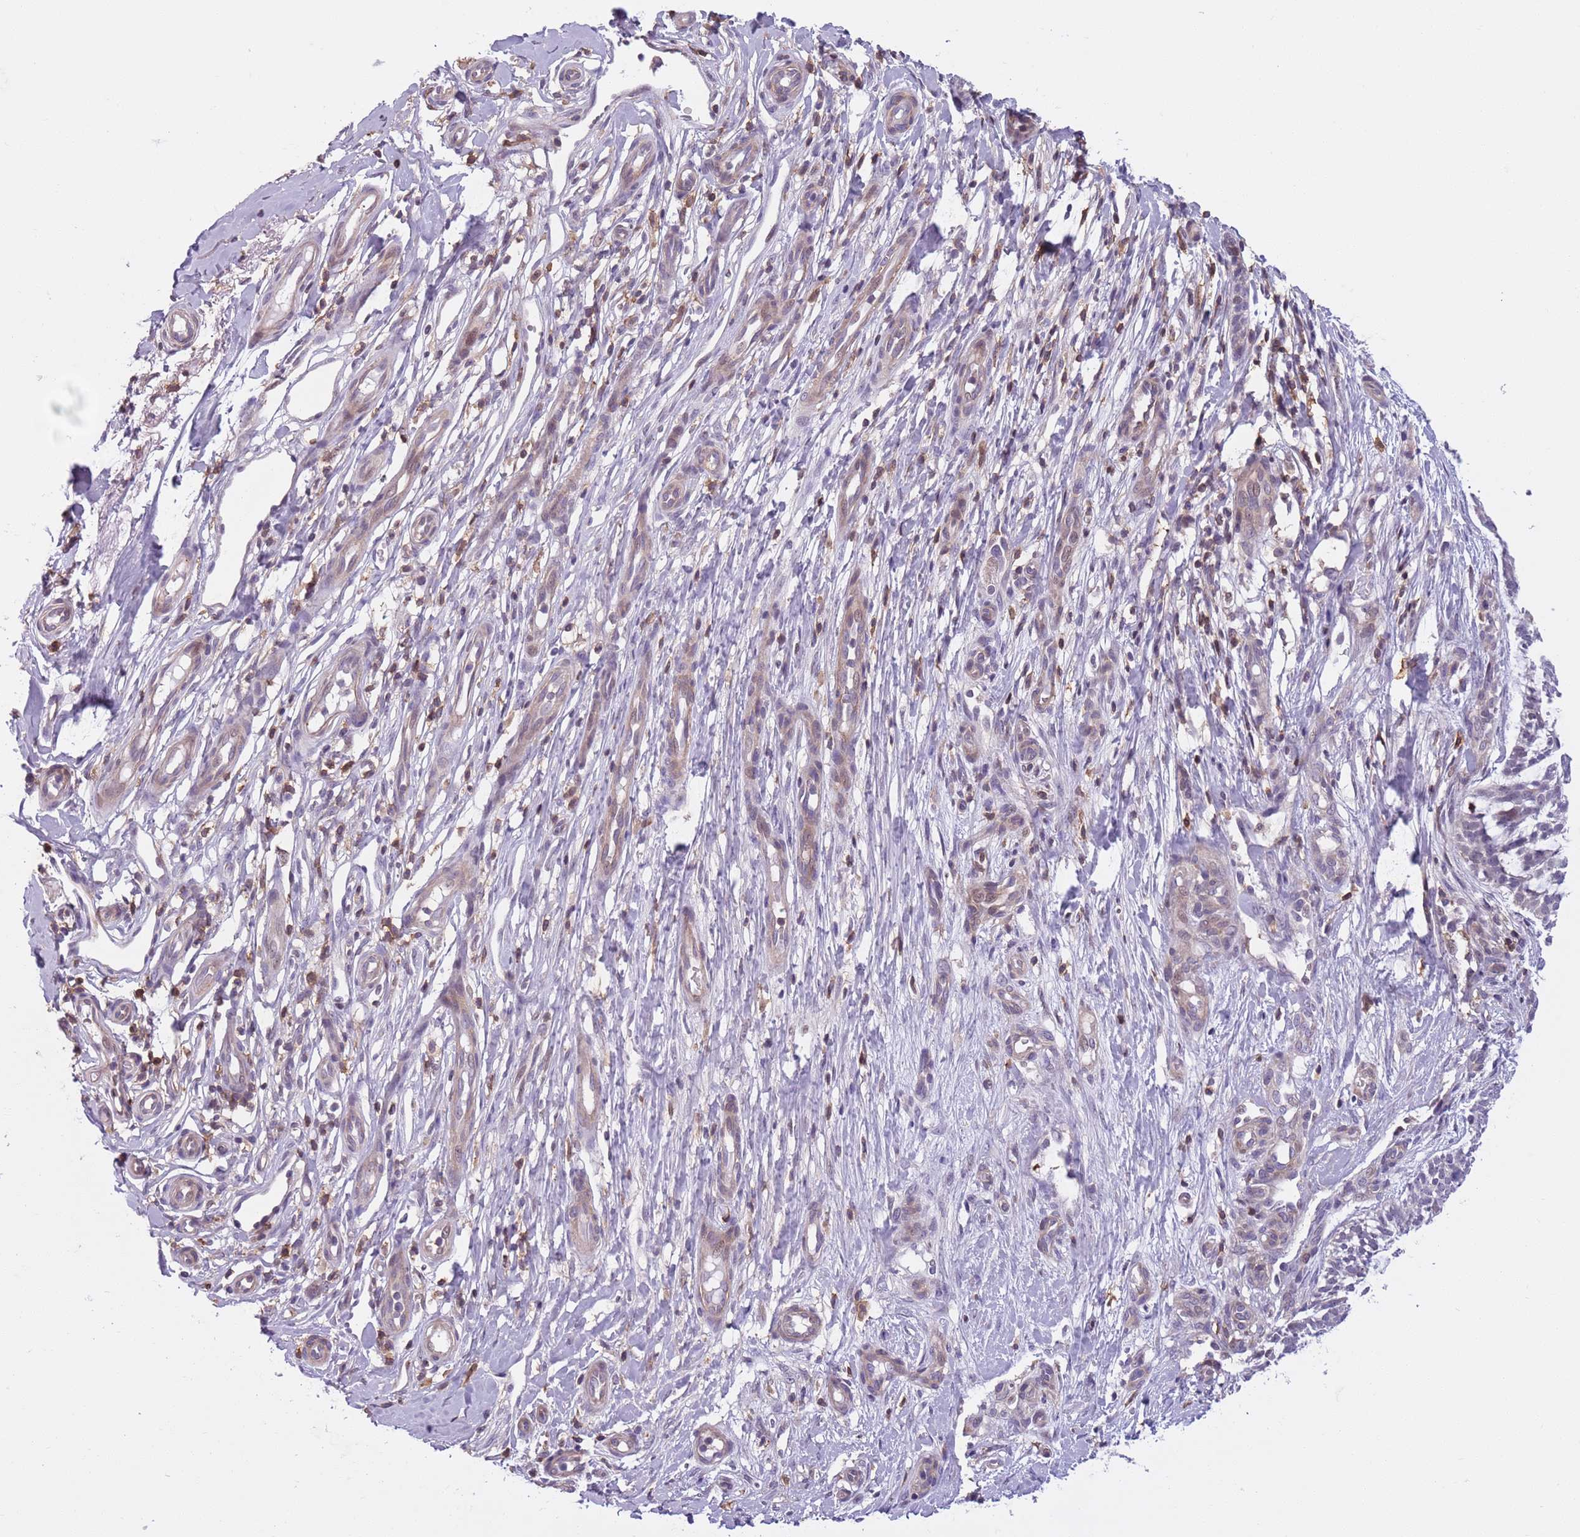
{"staining": {"intensity": "weak", "quantity": "25%-75%", "location": "cytoplasmic/membranous"}, "tissue": "skin cancer", "cell_type": "Tumor cells", "image_type": "cancer", "snomed": [{"axis": "morphology", "description": "Basal cell carcinoma"}, {"axis": "topography", "description": "Skin"}], "caption": "The immunohistochemical stain highlights weak cytoplasmic/membranous positivity in tumor cells of basal cell carcinoma (skin) tissue.", "gene": "JAML", "patient": {"sex": "male", "age": 88}}